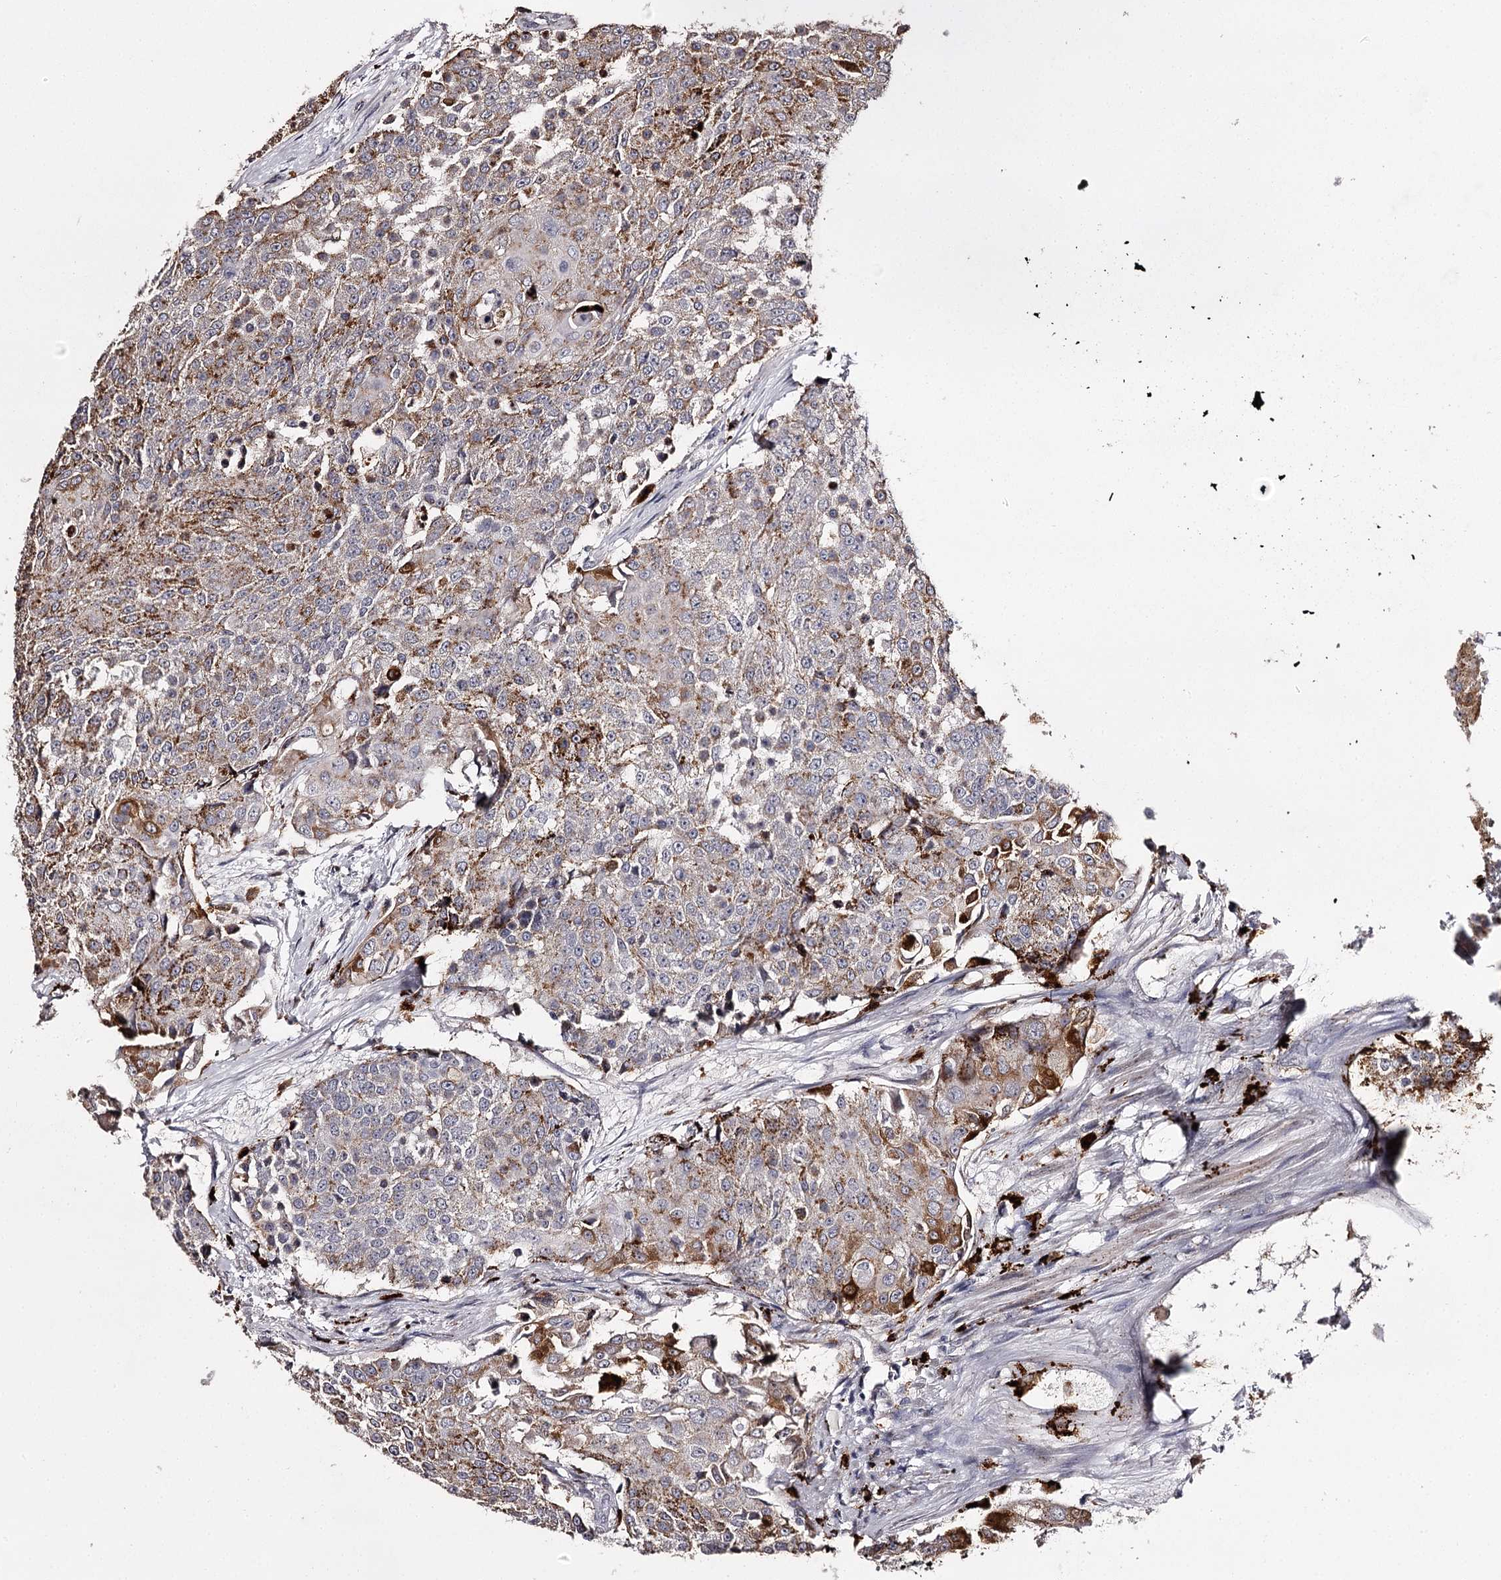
{"staining": {"intensity": "moderate", "quantity": "<25%", "location": "cytoplasmic/membranous"}, "tissue": "urothelial cancer", "cell_type": "Tumor cells", "image_type": "cancer", "snomed": [{"axis": "morphology", "description": "Urothelial carcinoma, High grade"}, {"axis": "topography", "description": "Urinary bladder"}], "caption": "The image shows staining of high-grade urothelial carcinoma, revealing moderate cytoplasmic/membranous protein expression (brown color) within tumor cells. Using DAB (brown) and hematoxylin (blue) stains, captured at high magnification using brightfield microscopy.", "gene": "SLC32A1", "patient": {"sex": "female", "age": 63}}